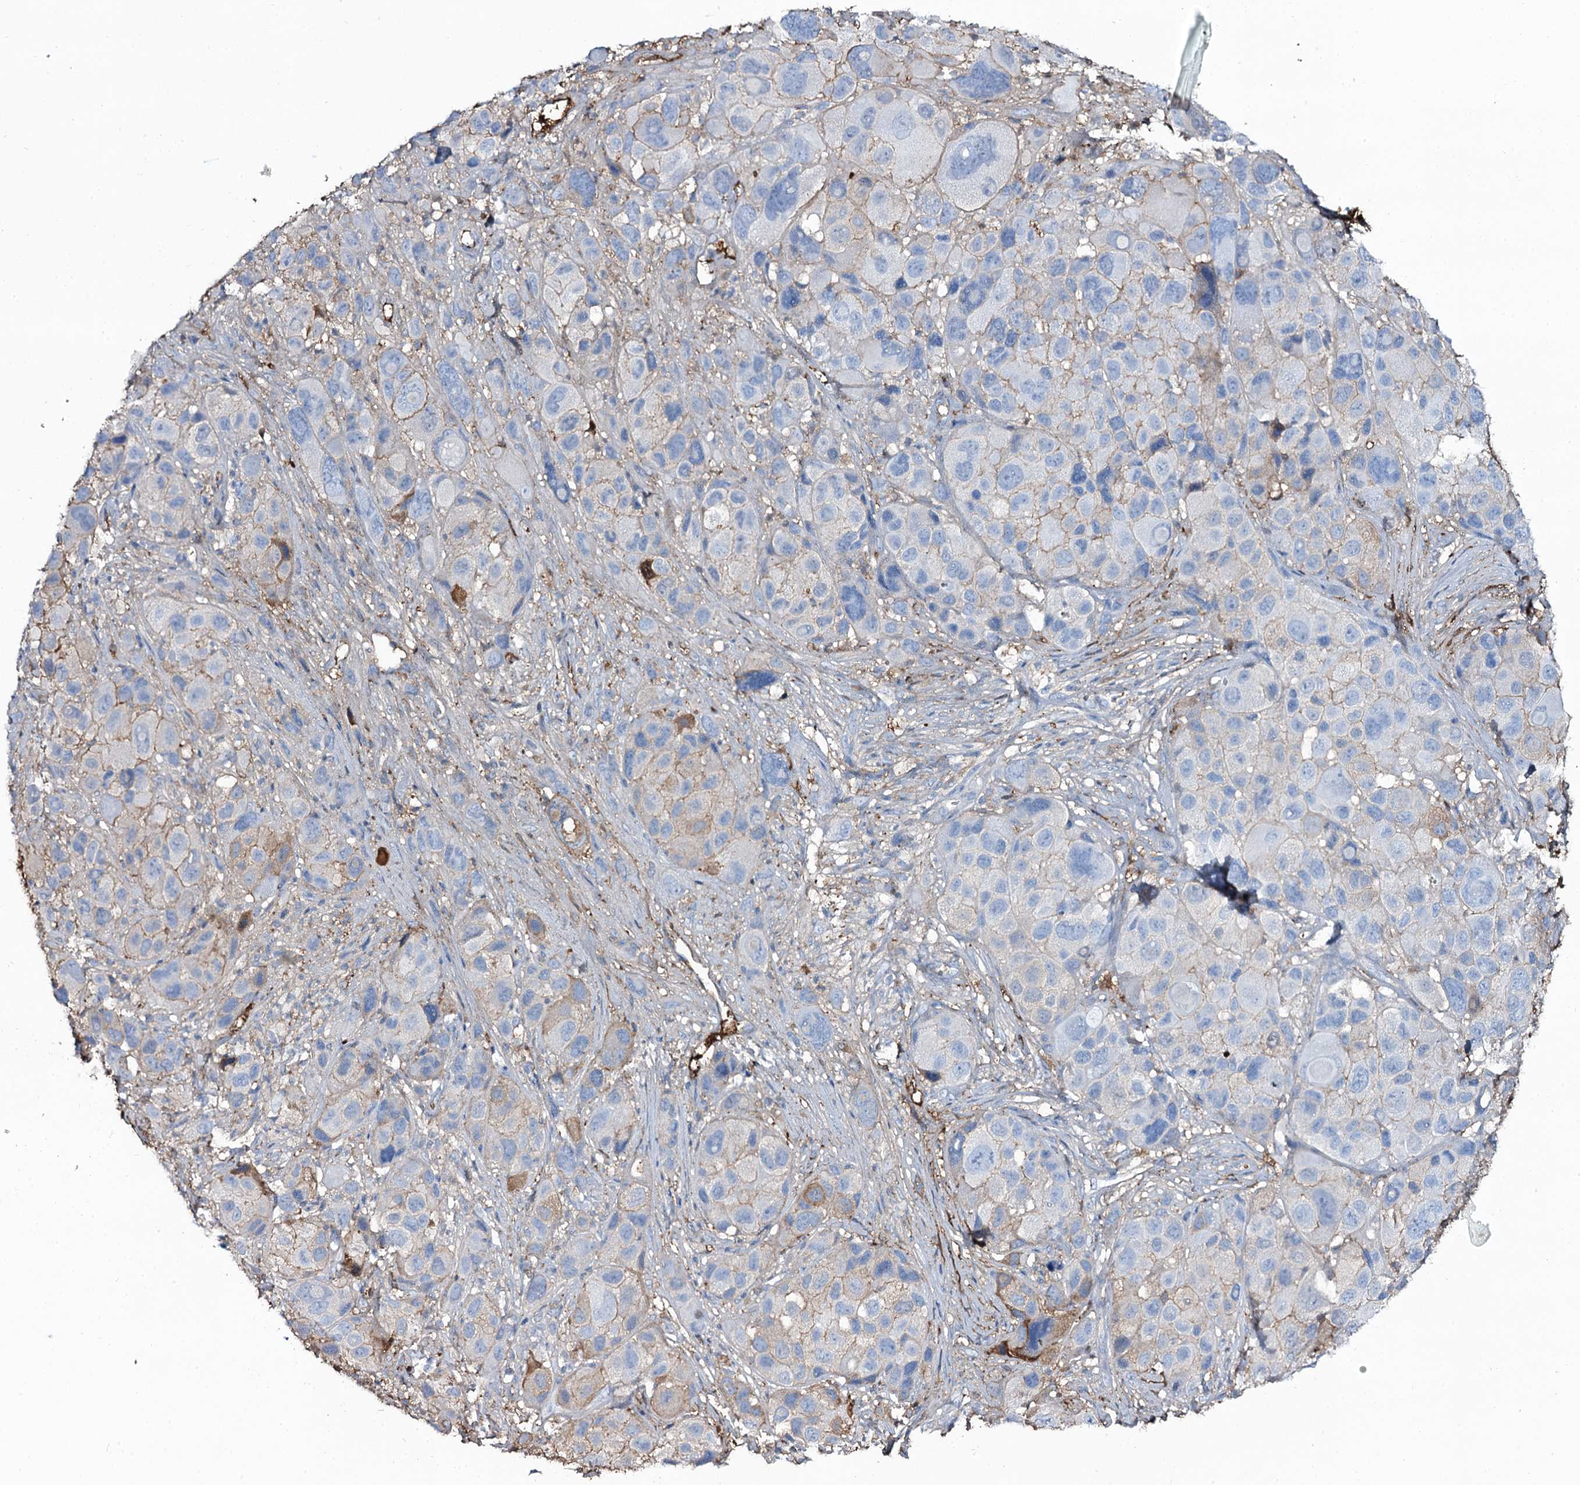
{"staining": {"intensity": "moderate", "quantity": "<25%", "location": "cytoplasmic/membranous"}, "tissue": "melanoma", "cell_type": "Tumor cells", "image_type": "cancer", "snomed": [{"axis": "morphology", "description": "Malignant melanoma, NOS"}, {"axis": "topography", "description": "Skin of trunk"}], "caption": "An IHC histopathology image of tumor tissue is shown. Protein staining in brown labels moderate cytoplasmic/membranous positivity in malignant melanoma within tumor cells.", "gene": "EDN1", "patient": {"sex": "male", "age": 71}}